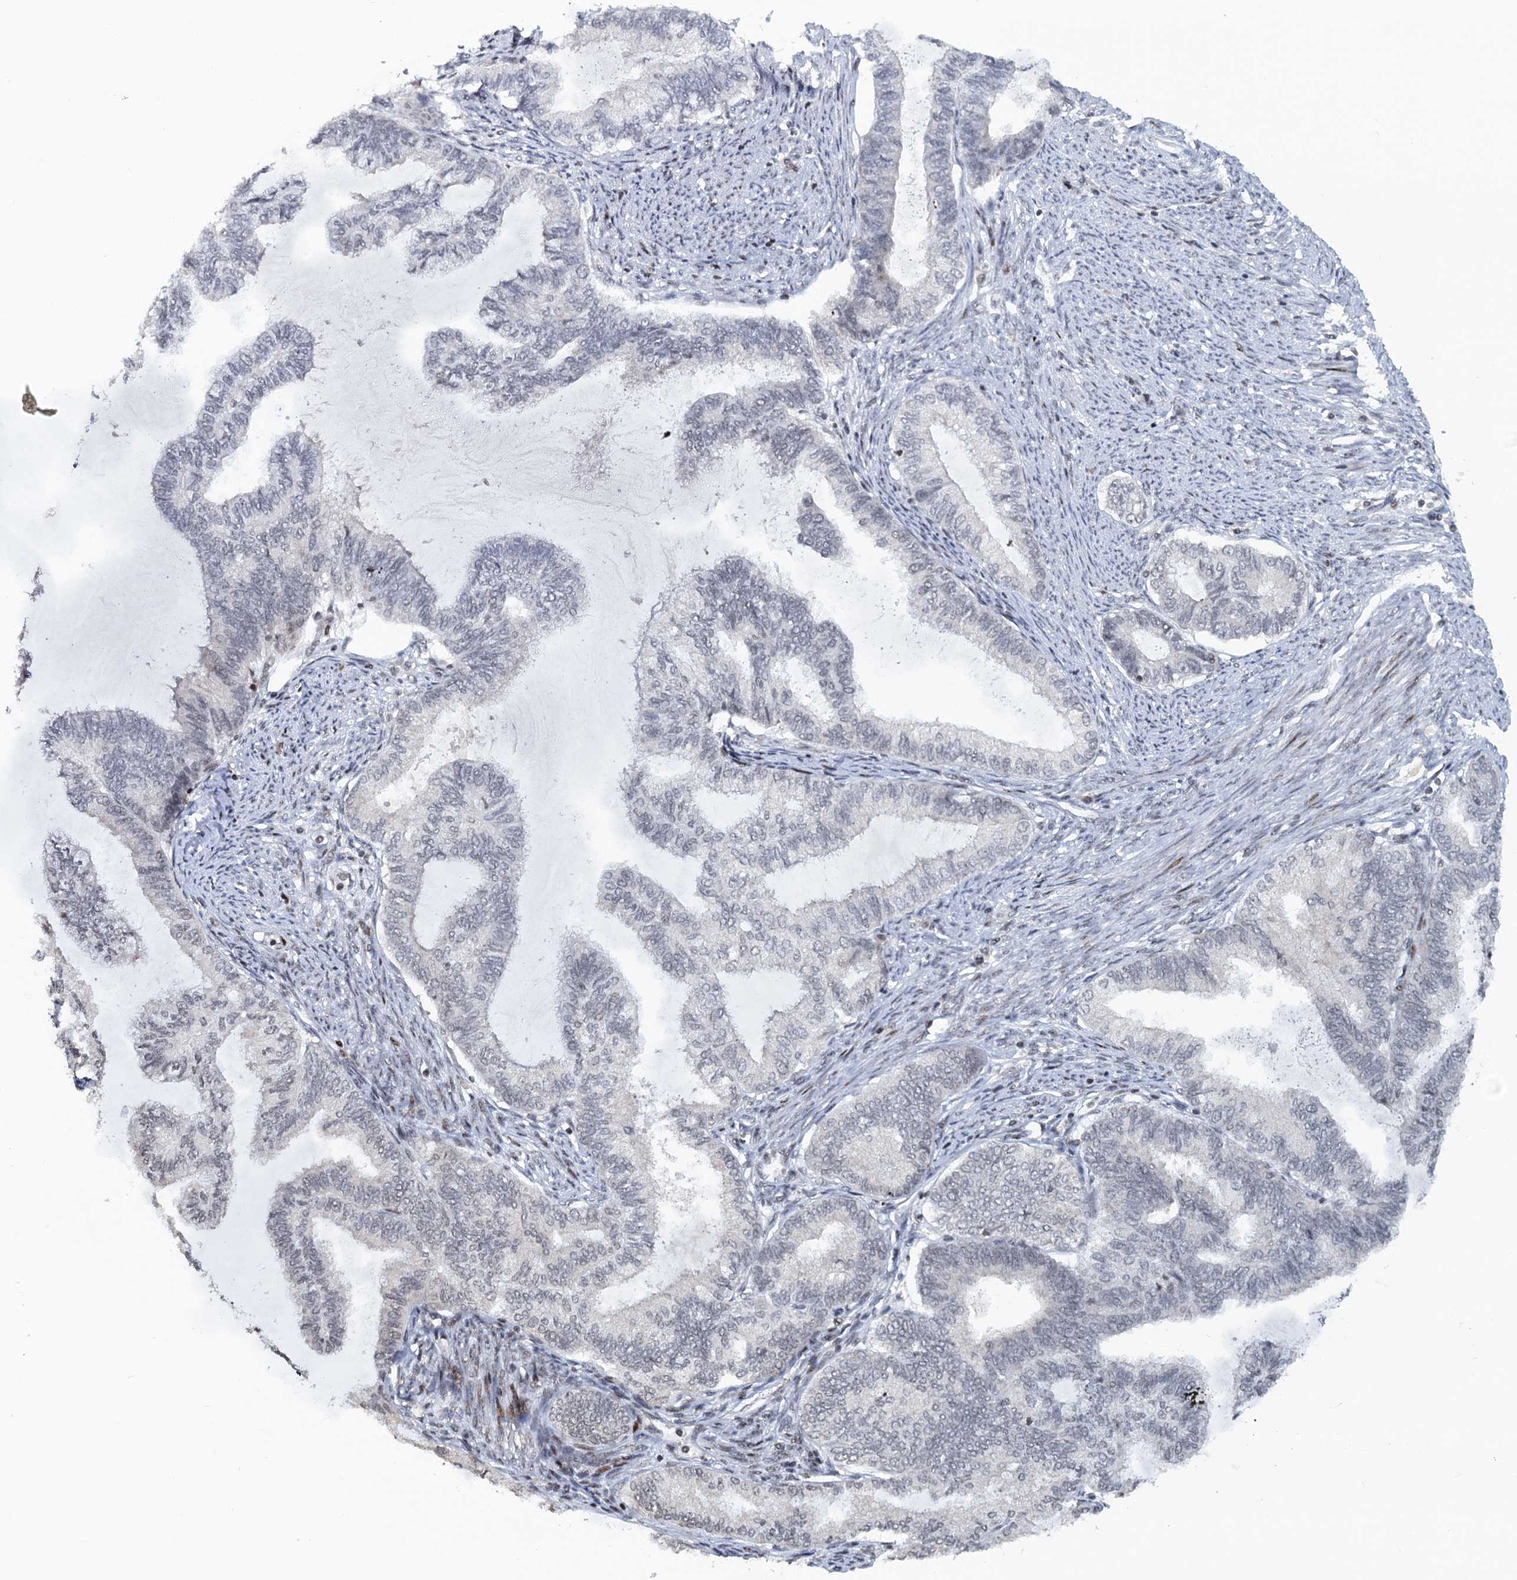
{"staining": {"intensity": "negative", "quantity": "none", "location": "none"}, "tissue": "endometrial cancer", "cell_type": "Tumor cells", "image_type": "cancer", "snomed": [{"axis": "morphology", "description": "Adenocarcinoma, NOS"}, {"axis": "topography", "description": "Endometrium"}], "caption": "This is a photomicrograph of IHC staining of endometrial cancer (adenocarcinoma), which shows no staining in tumor cells.", "gene": "FYB1", "patient": {"sex": "female", "age": 86}}